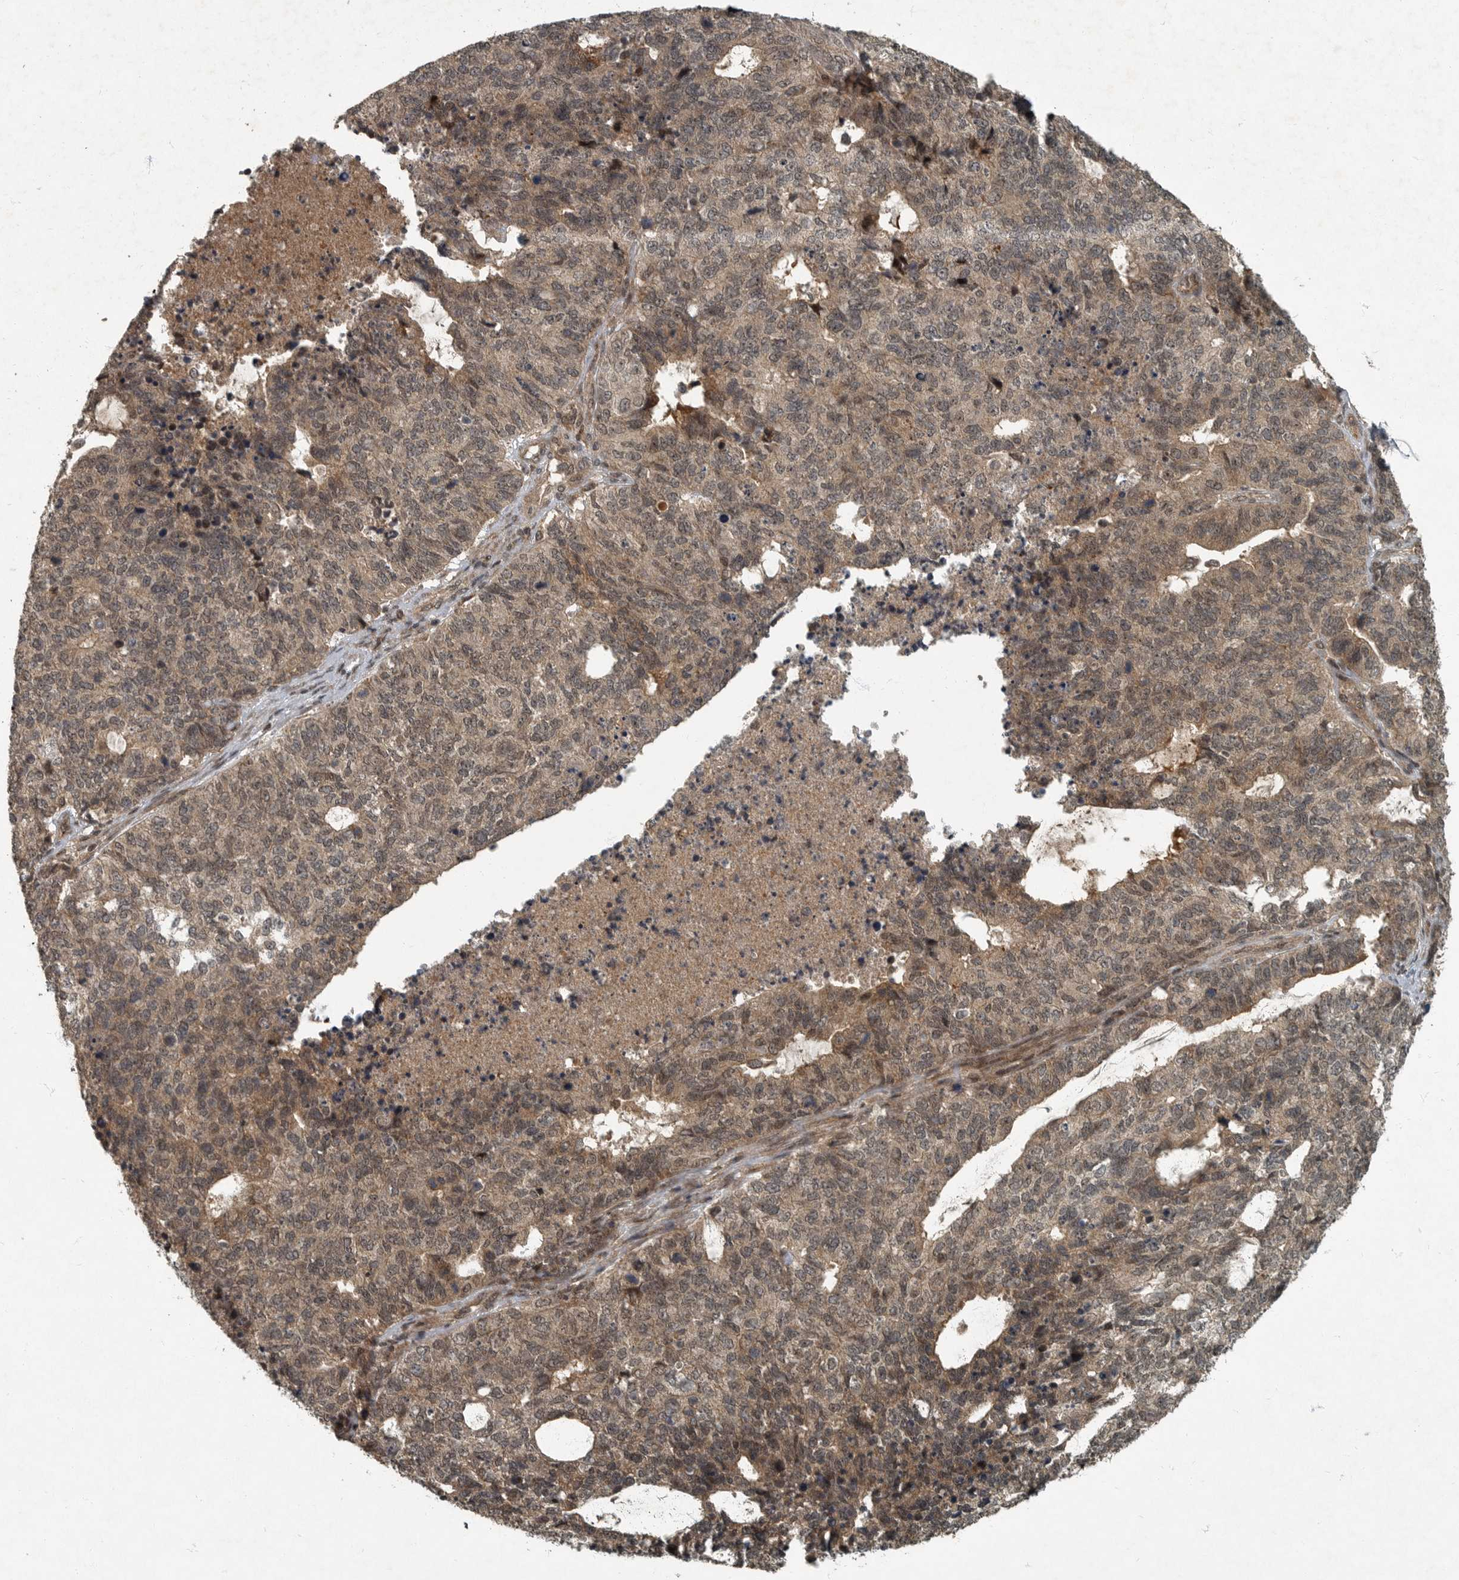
{"staining": {"intensity": "weak", "quantity": ">75%", "location": "cytoplasmic/membranous,nuclear"}, "tissue": "cervical cancer", "cell_type": "Tumor cells", "image_type": "cancer", "snomed": [{"axis": "morphology", "description": "Squamous cell carcinoma, NOS"}, {"axis": "topography", "description": "Cervix"}], "caption": "Weak cytoplasmic/membranous and nuclear expression for a protein is appreciated in approximately >75% of tumor cells of cervical cancer (squamous cell carcinoma) using IHC.", "gene": "FOXO1", "patient": {"sex": "female", "age": 63}}